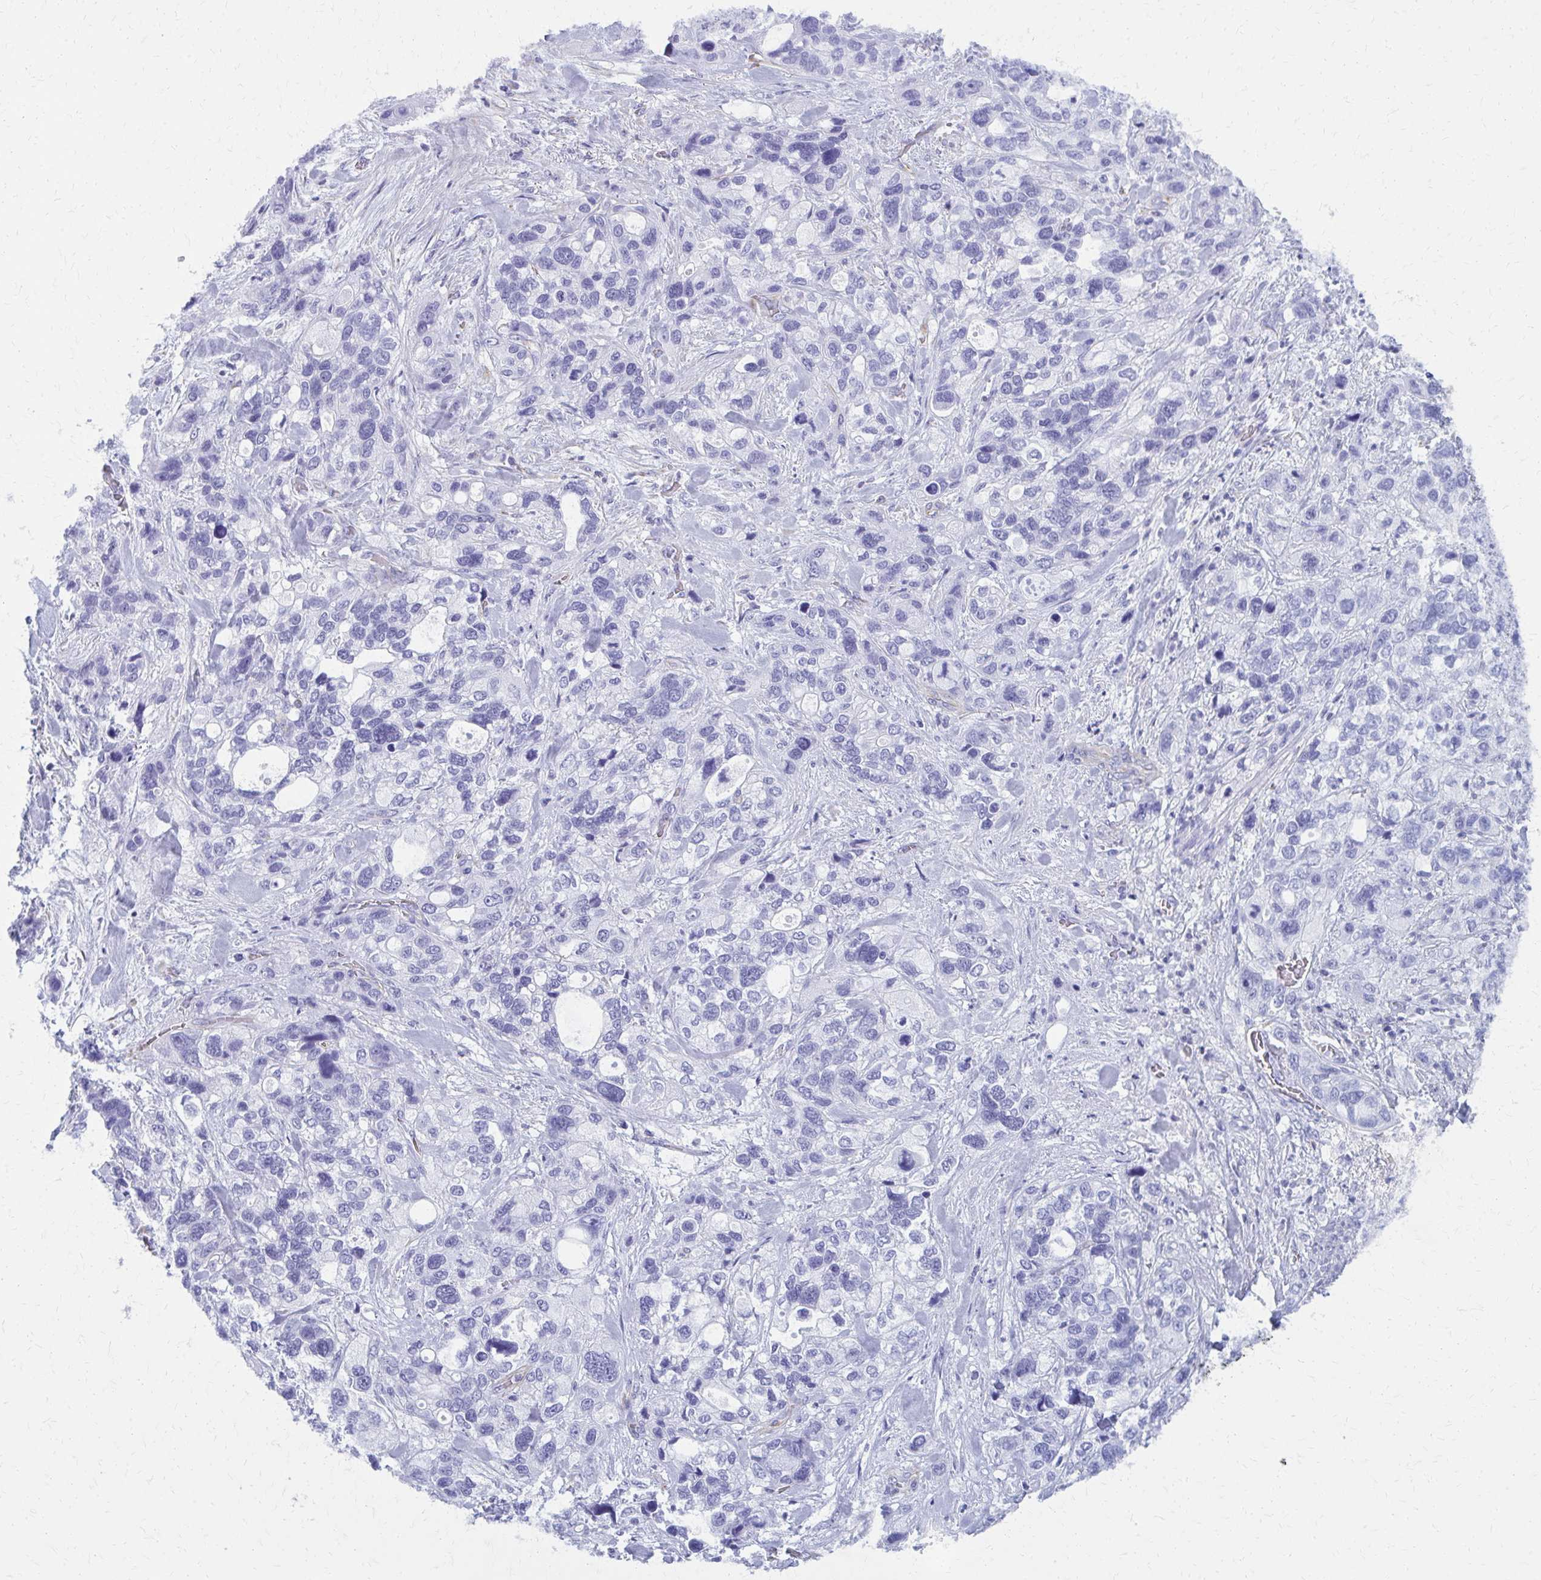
{"staining": {"intensity": "negative", "quantity": "none", "location": "none"}, "tissue": "stomach cancer", "cell_type": "Tumor cells", "image_type": "cancer", "snomed": [{"axis": "morphology", "description": "Adenocarcinoma, NOS"}, {"axis": "topography", "description": "Stomach, upper"}], "caption": "High power microscopy photomicrograph of an immunohistochemistry (IHC) photomicrograph of adenocarcinoma (stomach), revealing no significant expression in tumor cells.", "gene": "GFAP", "patient": {"sex": "female", "age": 81}}